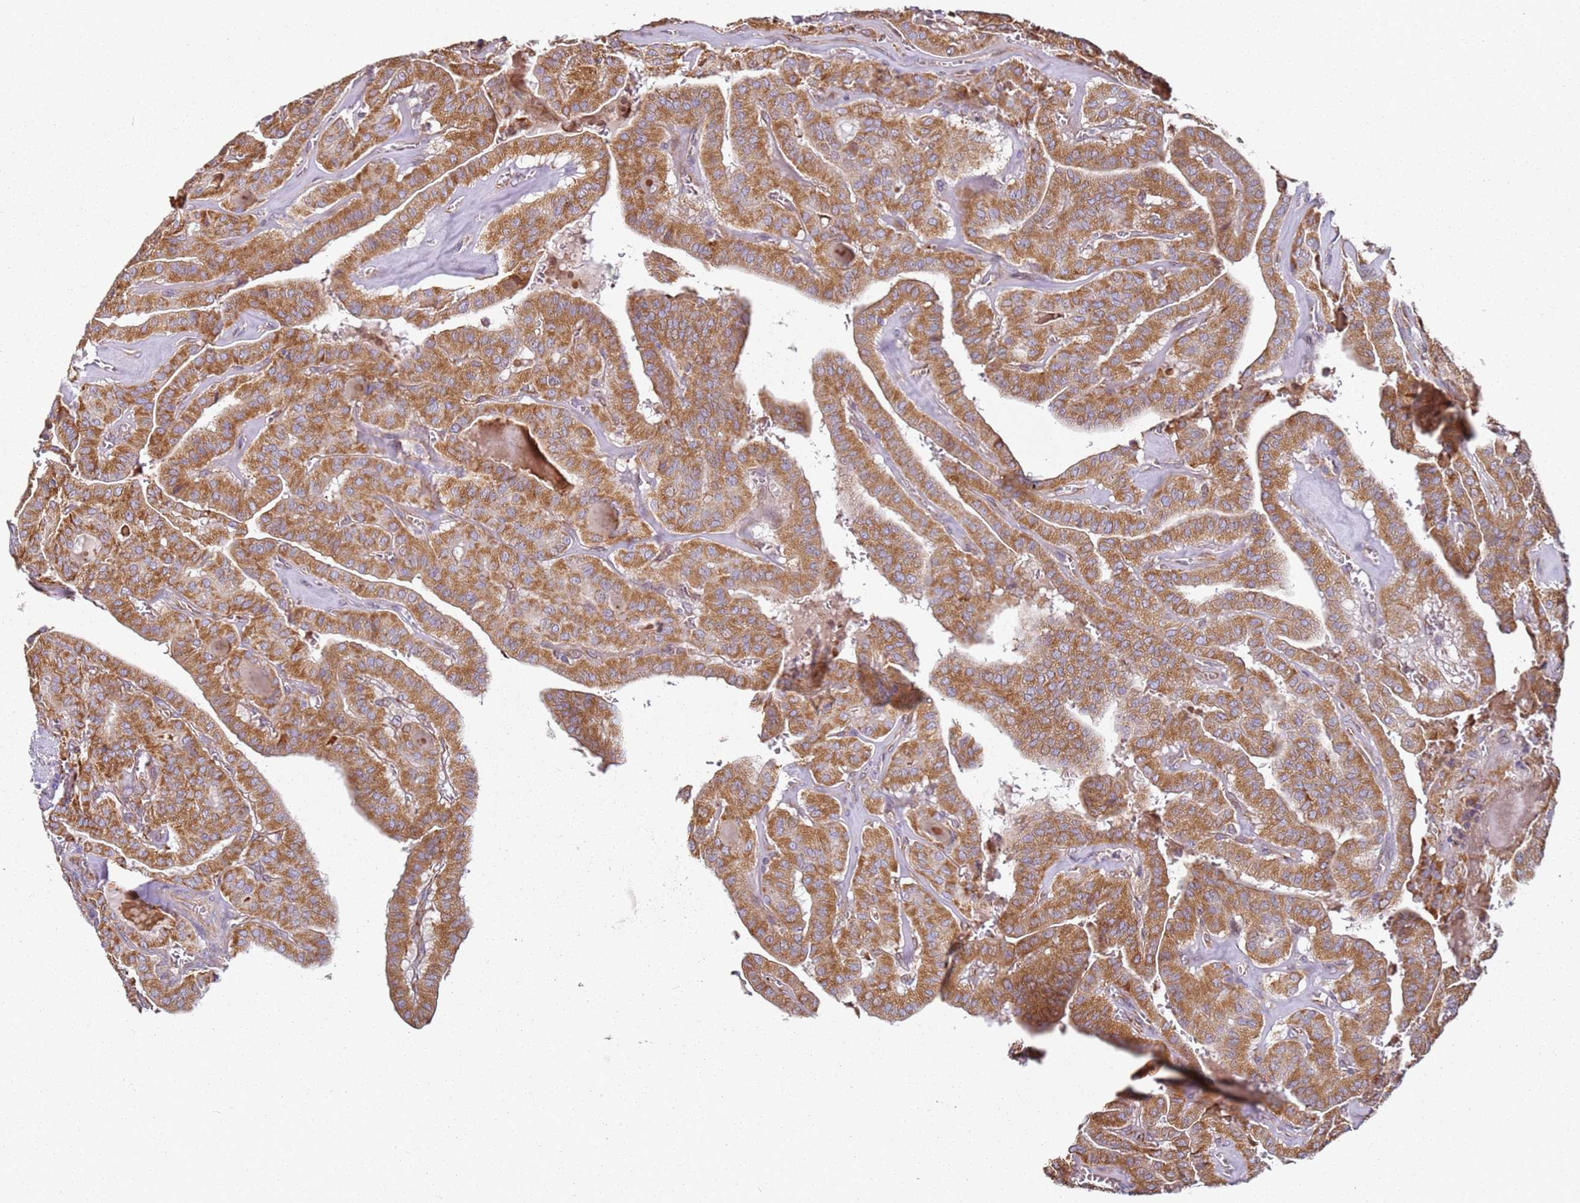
{"staining": {"intensity": "moderate", "quantity": ">75%", "location": "cytoplasmic/membranous"}, "tissue": "thyroid cancer", "cell_type": "Tumor cells", "image_type": "cancer", "snomed": [{"axis": "morphology", "description": "Papillary adenocarcinoma, NOS"}, {"axis": "topography", "description": "Thyroid gland"}], "caption": "Immunohistochemistry photomicrograph of neoplastic tissue: papillary adenocarcinoma (thyroid) stained using IHC exhibits medium levels of moderate protein expression localized specifically in the cytoplasmic/membranous of tumor cells, appearing as a cytoplasmic/membranous brown color.", "gene": "ALS2", "patient": {"sex": "male", "age": 52}}